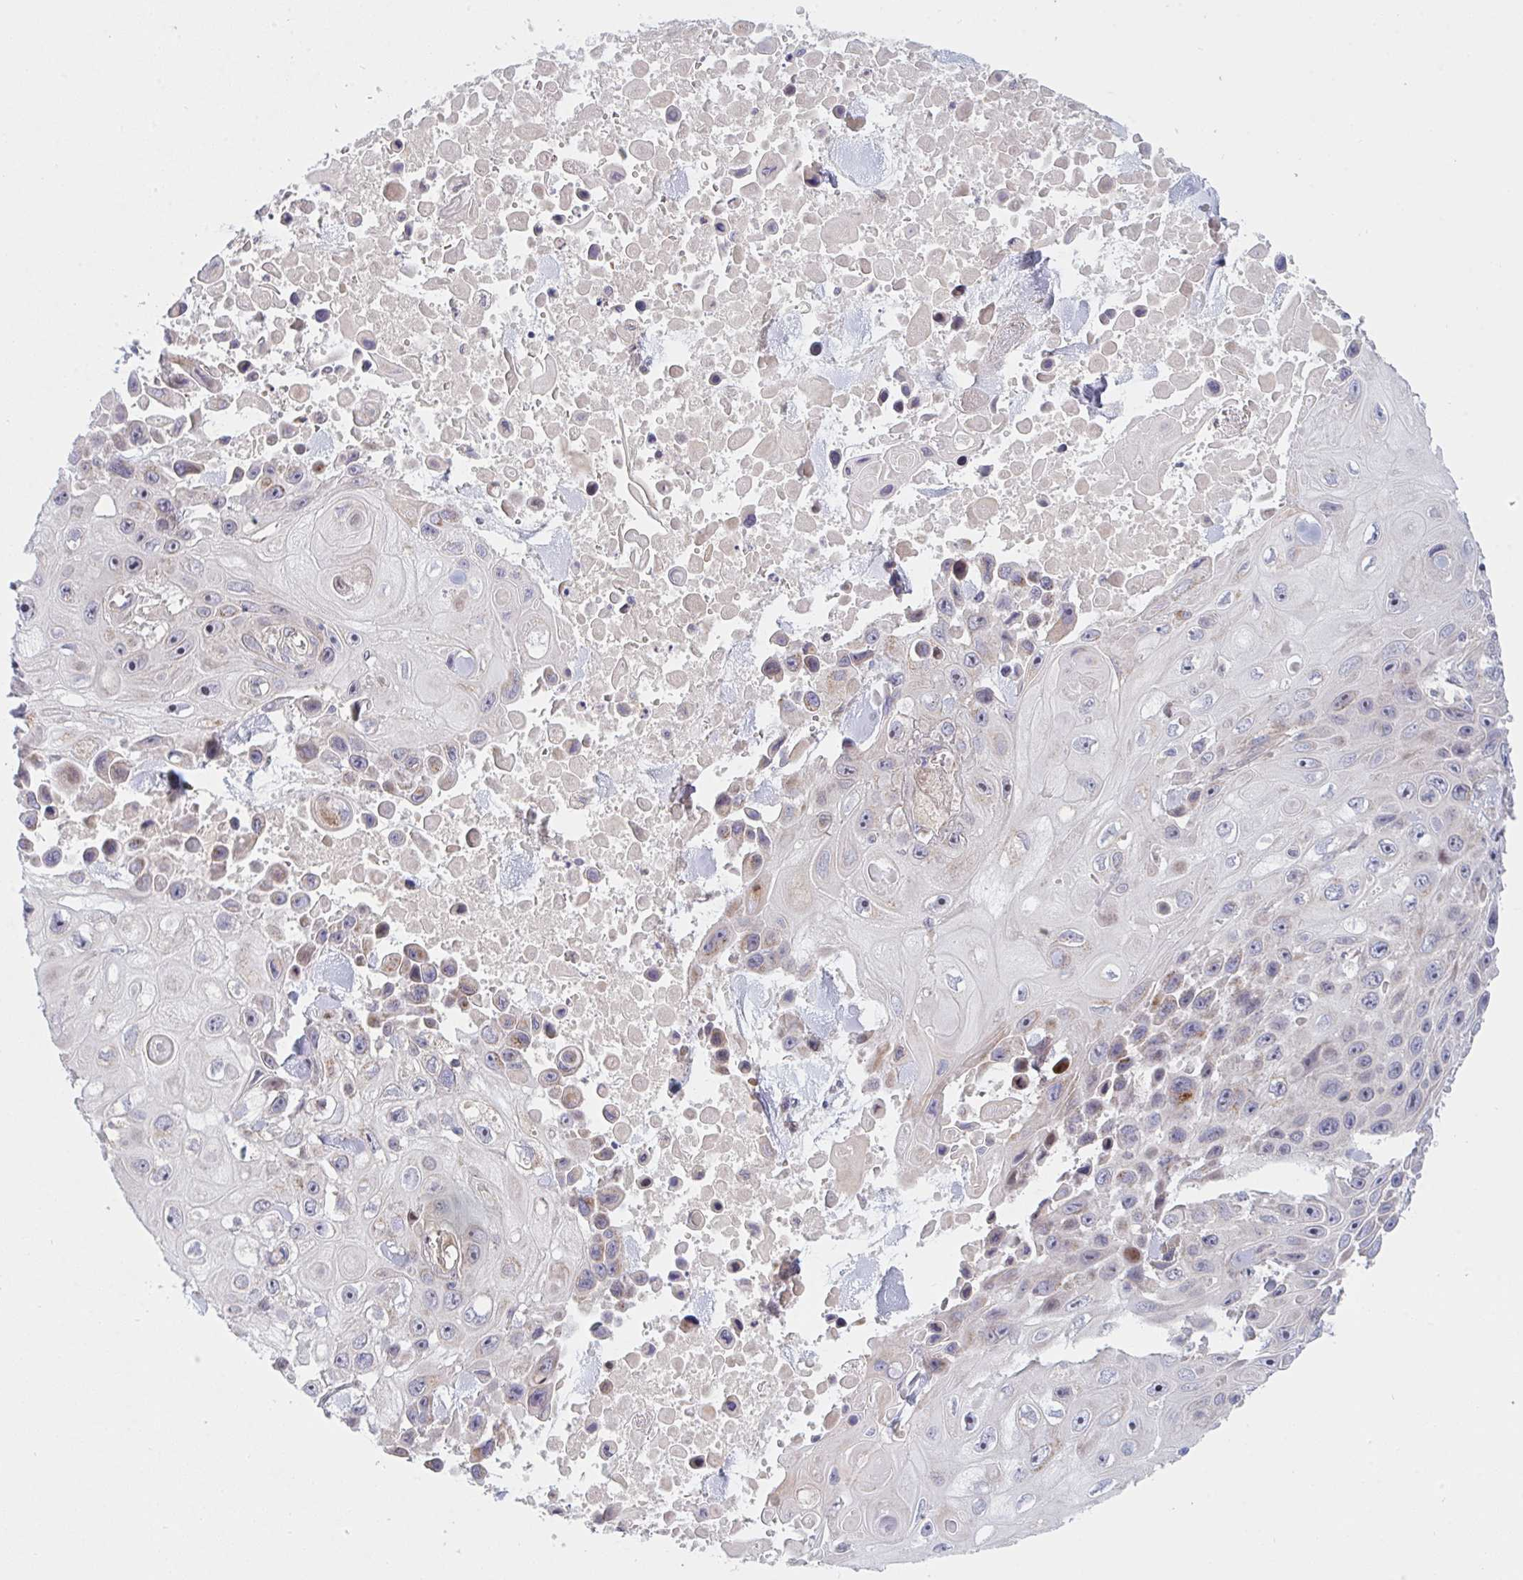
{"staining": {"intensity": "negative", "quantity": "none", "location": "none"}, "tissue": "skin cancer", "cell_type": "Tumor cells", "image_type": "cancer", "snomed": [{"axis": "morphology", "description": "Squamous cell carcinoma, NOS"}, {"axis": "topography", "description": "Skin"}], "caption": "DAB immunohistochemical staining of human skin squamous cell carcinoma exhibits no significant positivity in tumor cells.", "gene": "TNFSF4", "patient": {"sex": "male", "age": 82}}